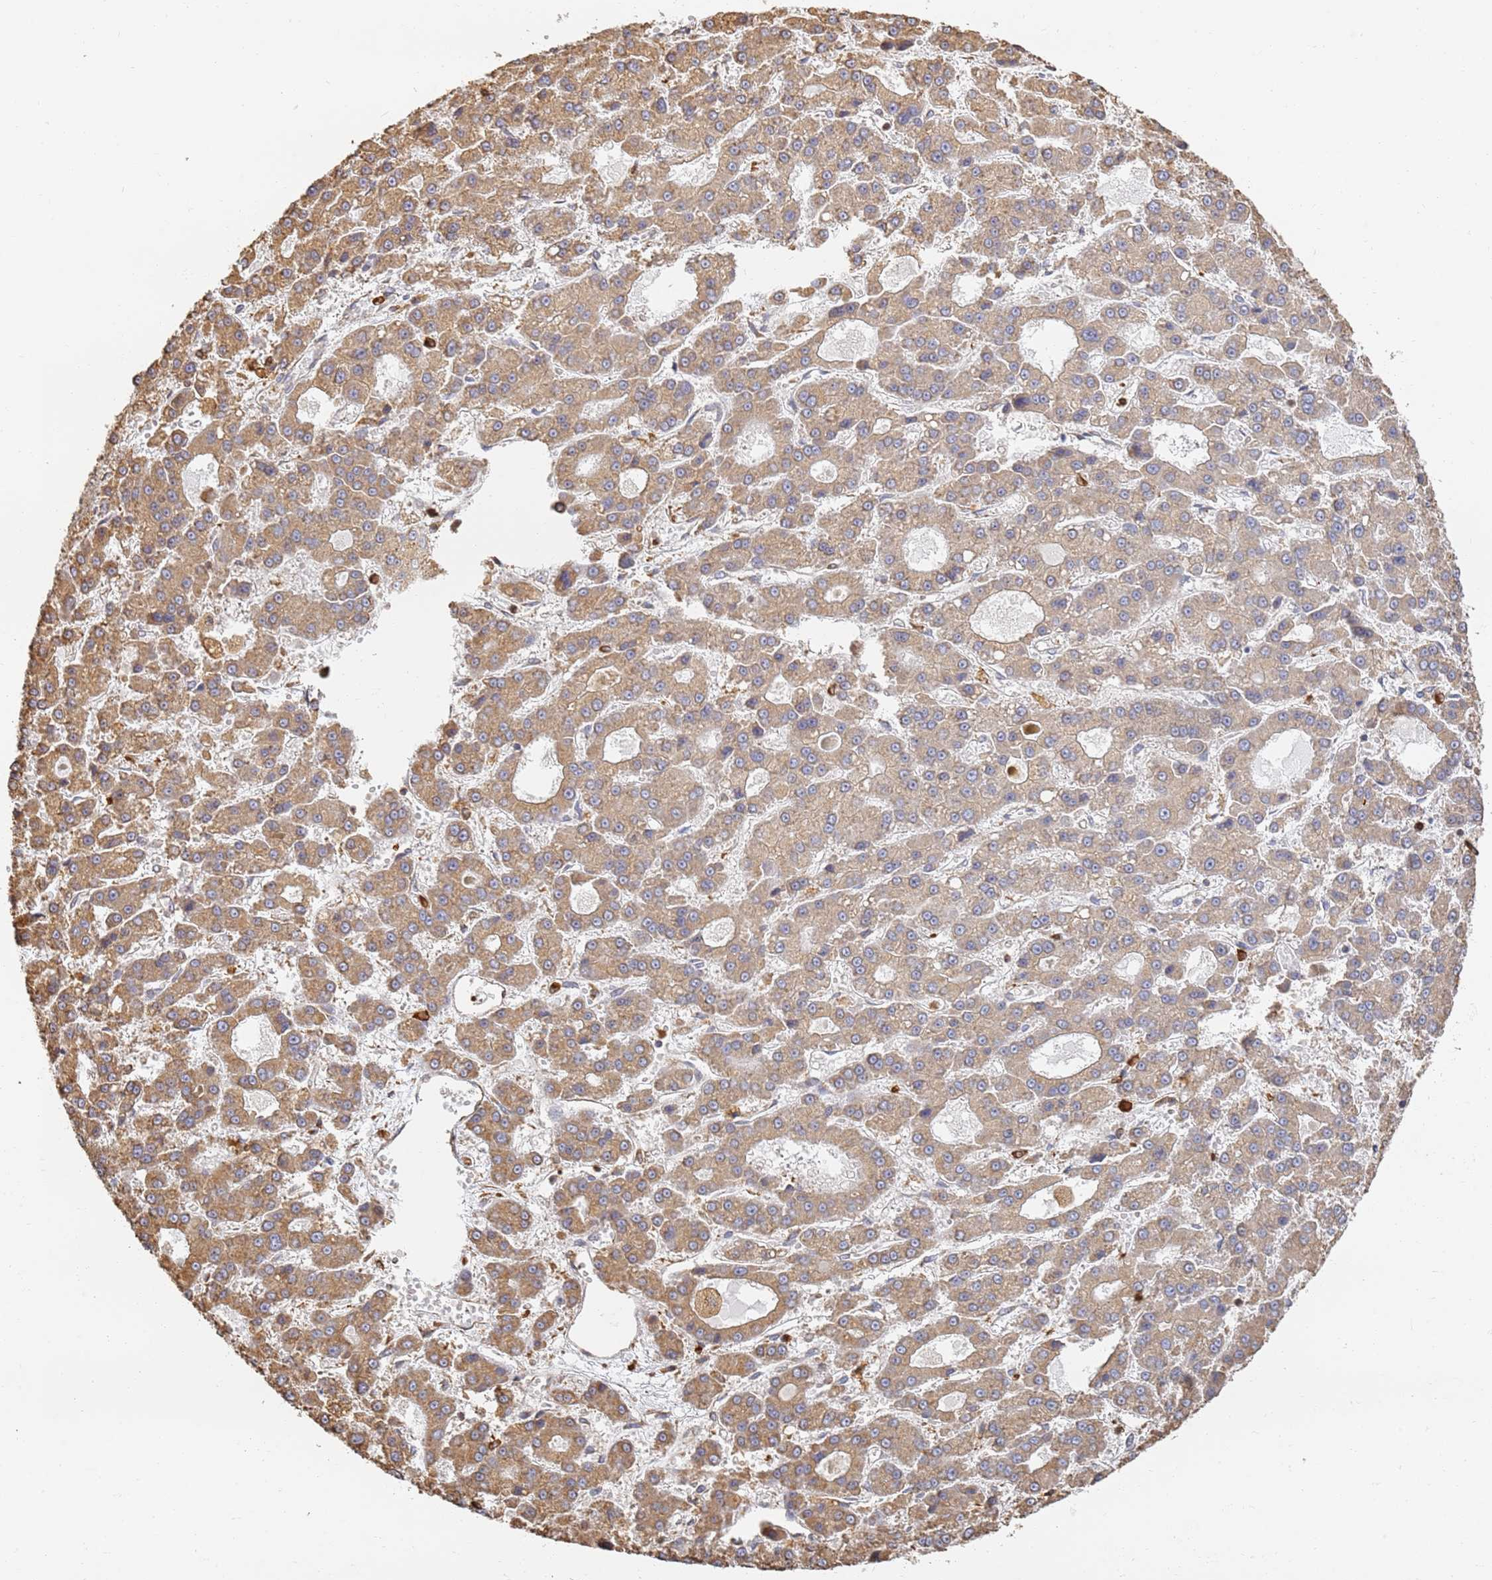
{"staining": {"intensity": "moderate", "quantity": "25%-75%", "location": "cytoplasmic/membranous"}, "tissue": "liver cancer", "cell_type": "Tumor cells", "image_type": "cancer", "snomed": [{"axis": "morphology", "description": "Carcinoma, Hepatocellular, NOS"}, {"axis": "topography", "description": "Liver"}], "caption": "Liver cancer (hepatocellular carcinoma) was stained to show a protein in brown. There is medium levels of moderate cytoplasmic/membranous expression in about 25%-75% of tumor cells.", "gene": "BIN2", "patient": {"sex": "male", "age": 70}}